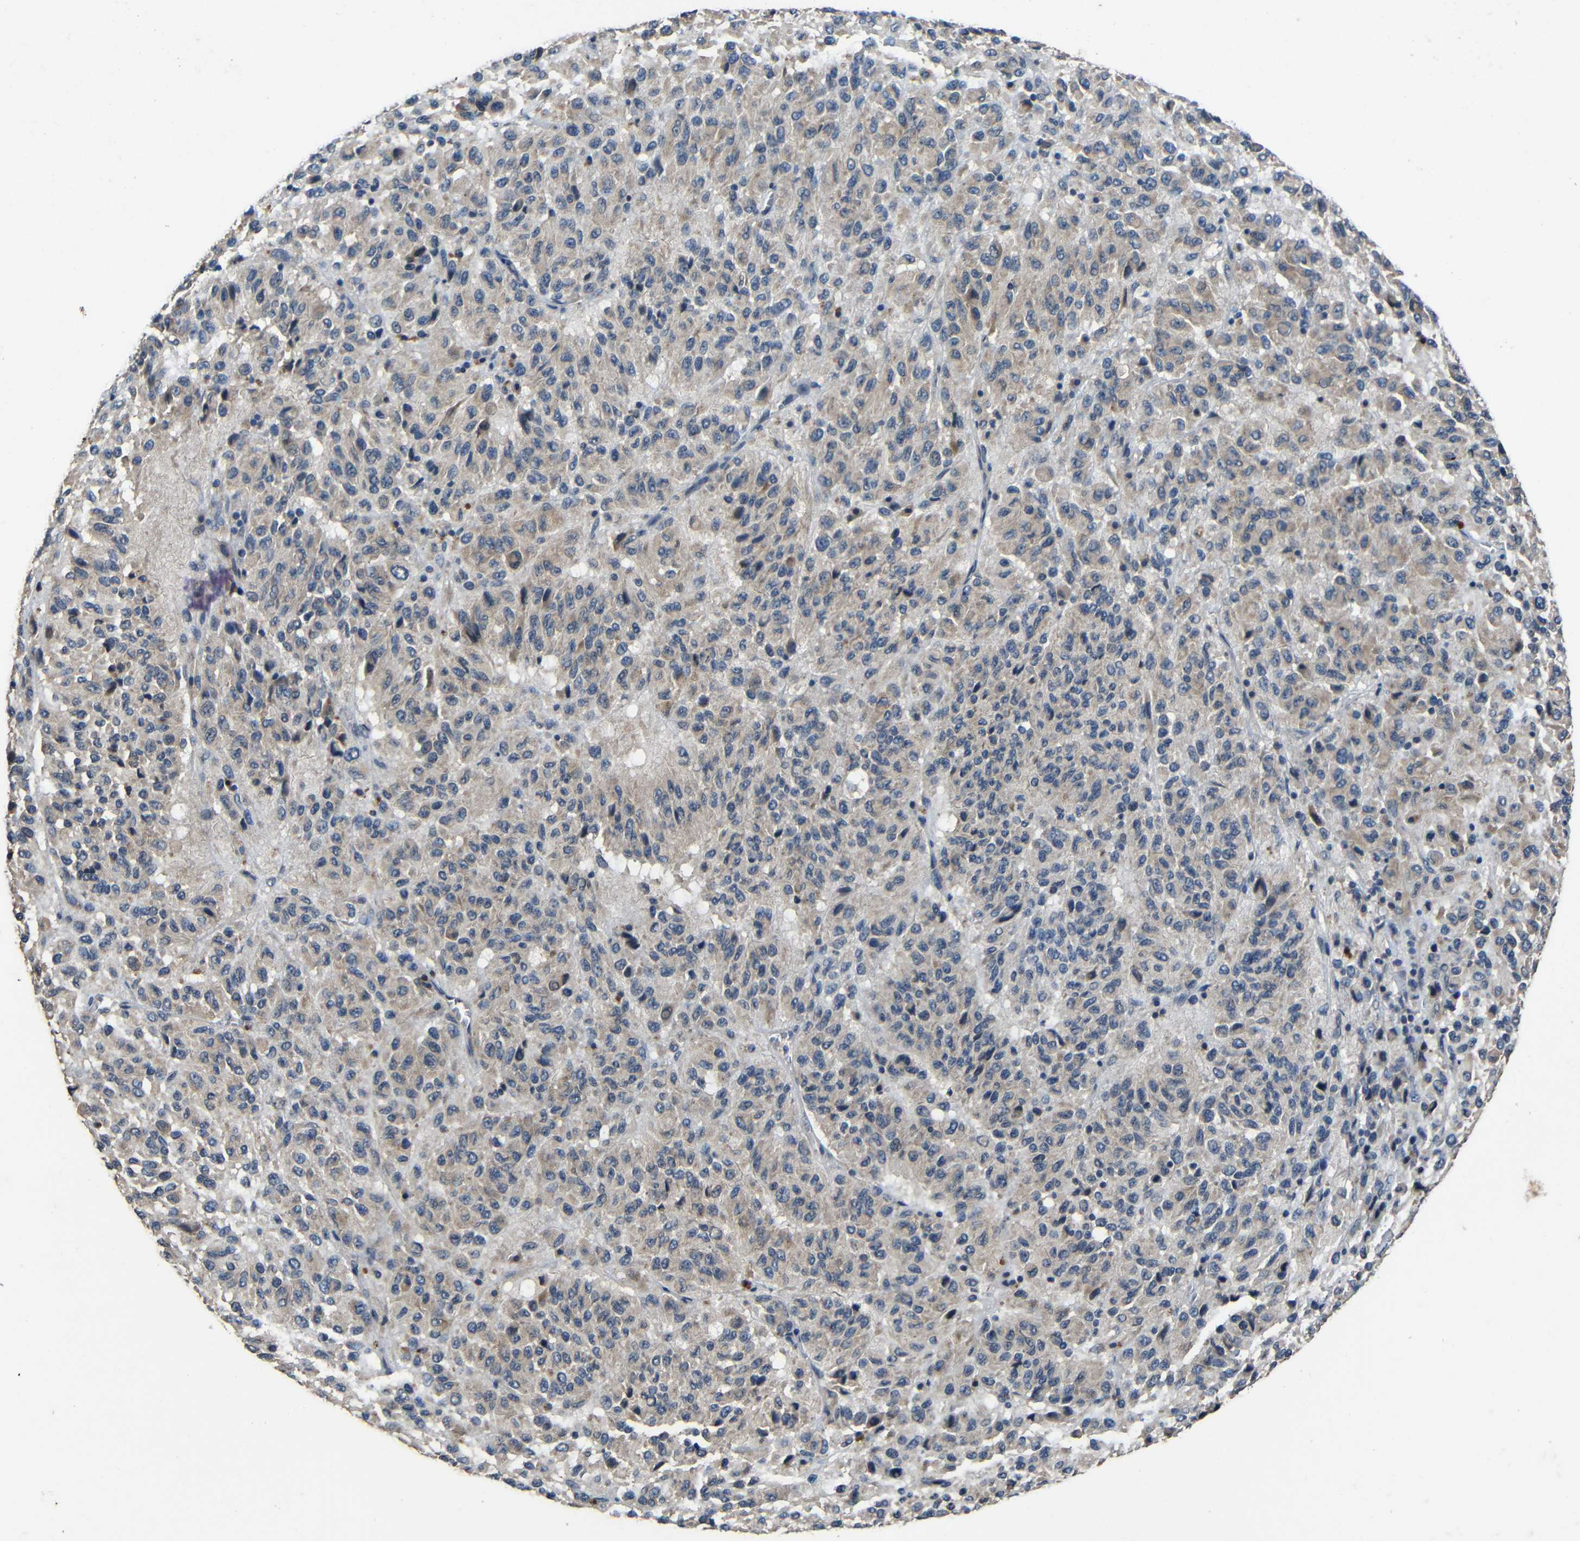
{"staining": {"intensity": "weak", "quantity": "25%-75%", "location": "cytoplasmic/membranous"}, "tissue": "melanoma", "cell_type": "Tumor cells", "image_type": "cancer", "snomed": [{"axis": "morphology", "description": "Malignant melanoma, Metastatic site"}, {"axis": "topography", "description": "Lung"}], "caption": "Tumor cells show low levels of weak cytoplasmic/membranous staining in about 25%-75% of cells in malignant melanoma (metastatic site).", "gene": "C6orf89", "patient": {"sex": "male", "age": 64}}